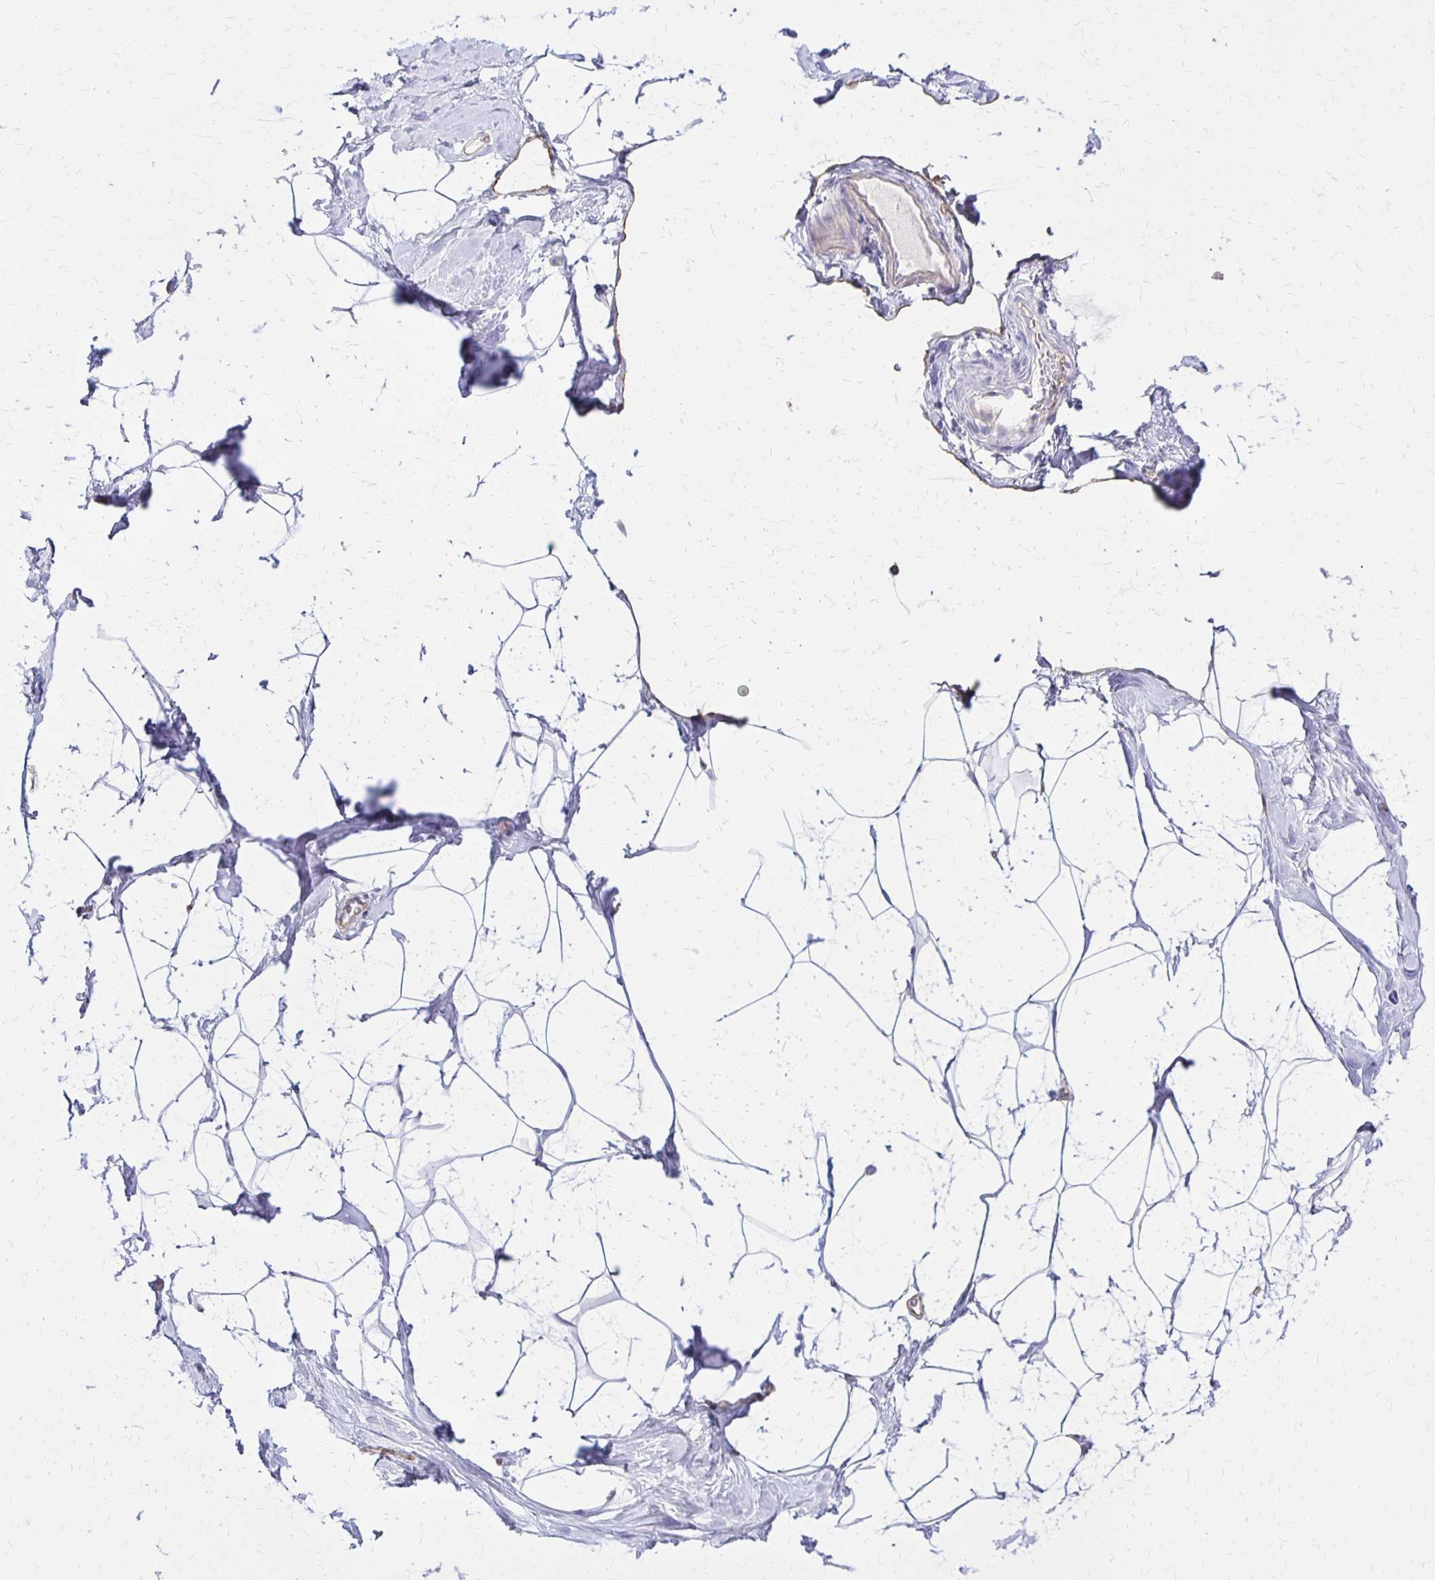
{"staining": {"intensity": "negative", "quantity": "none", "location": "none"}, "tissue": "breast", "cell_type": "Adipocytes", "image_type": "normal", "snomed": [{"axis": "morphology", "description": "Normal tissue, NOS"}, {"axis": "topography", "description": "Breast"}], "caption": "This is a photomicrograph of immunohistochemistry staining of normal breast, which shows no staining in adipocytes.", "gene": "TTYH1", "patient": {"sex": "female", "age": 32}}